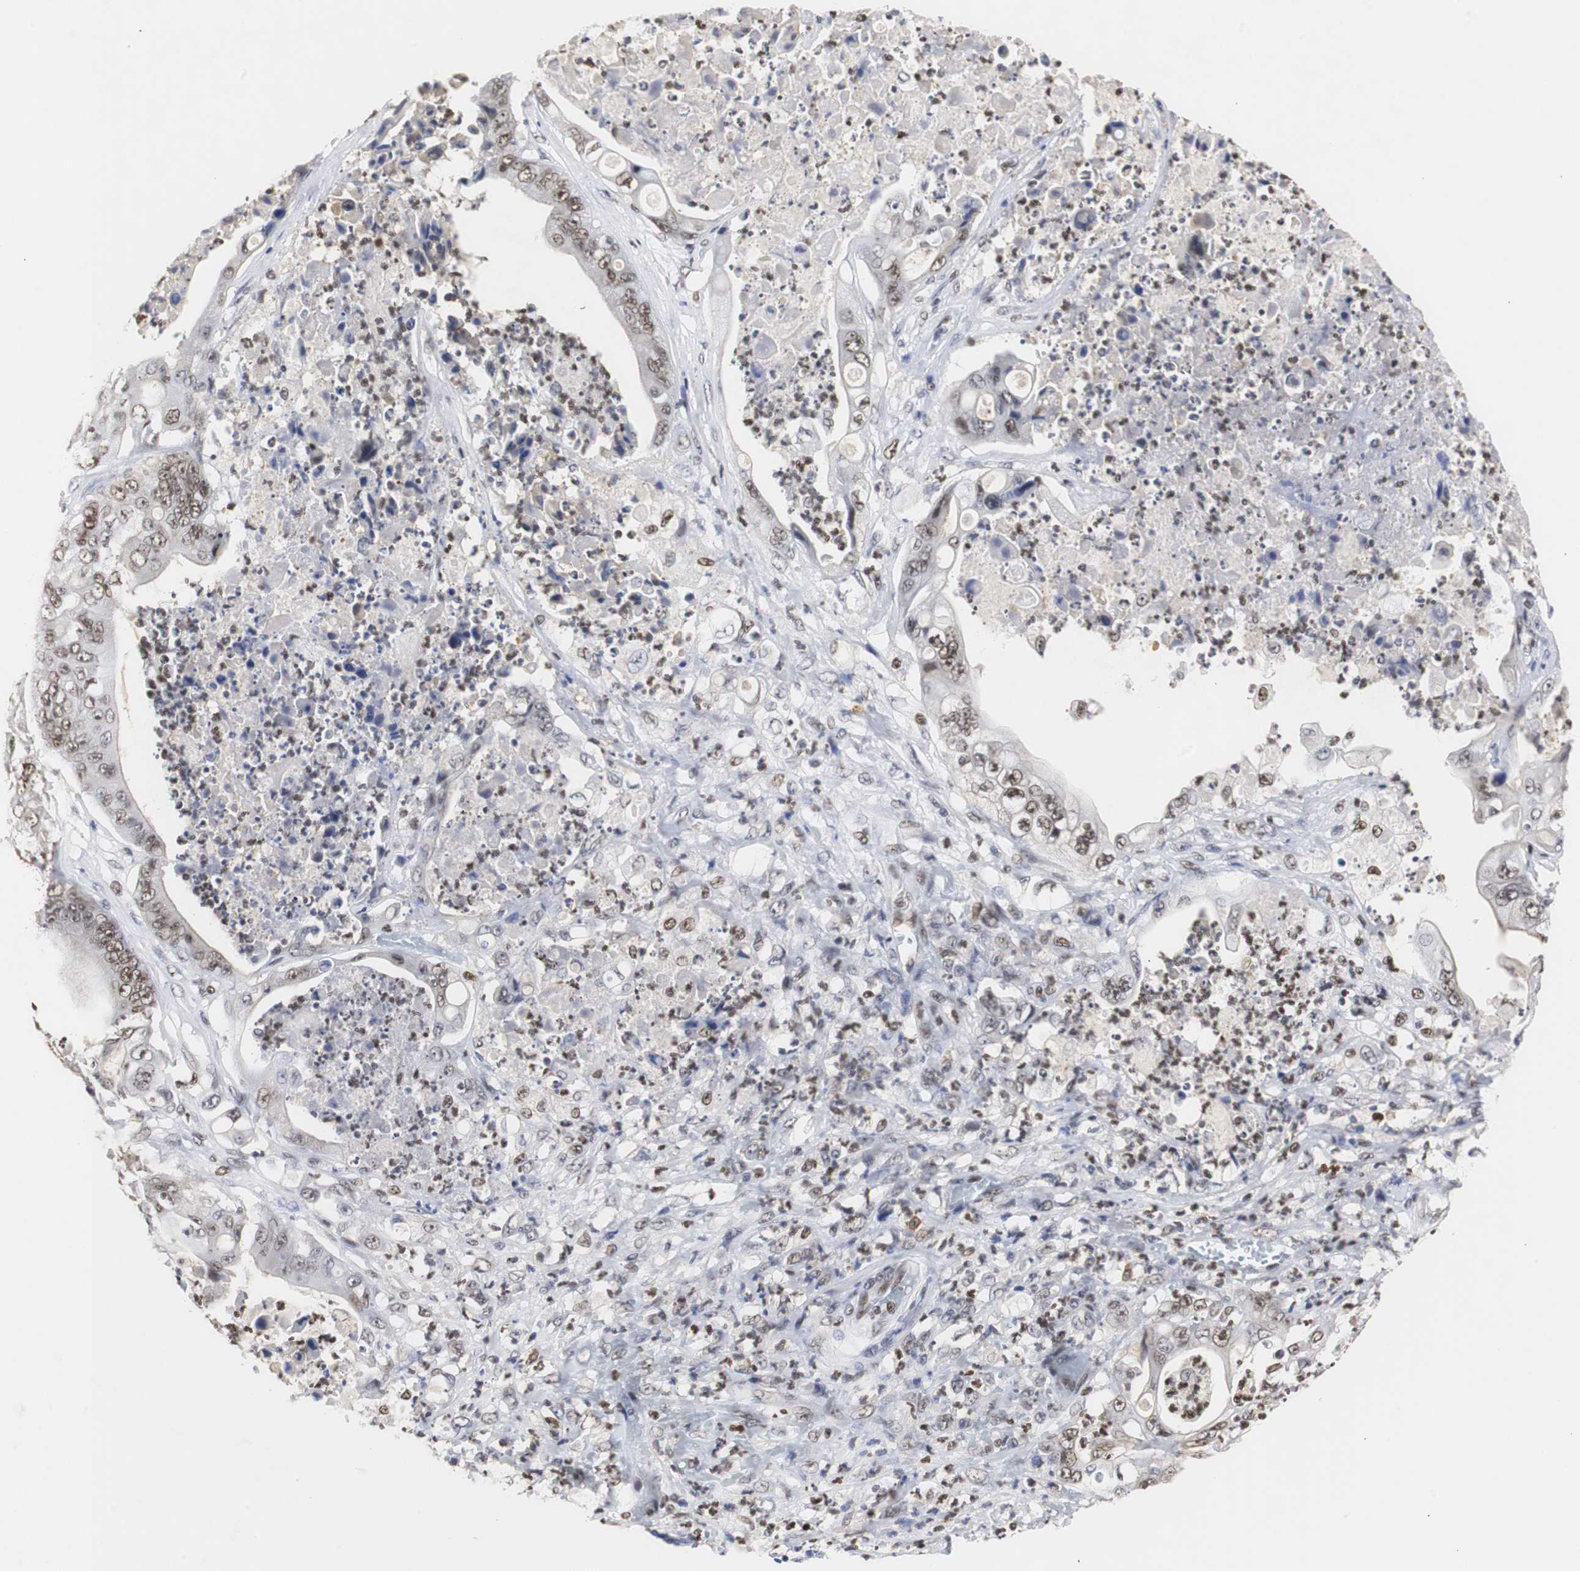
{"staining": {"intensity": "moderate", "quantity": ">75%", "location": "nuclear"}, "tissue": "stomach cancer", "cell_type": "Tumor cells", "image_type": "cancer", "snomed": [{"axis": "morphology", "description": "Adenocarcinoma, NOS"}, {"axis": "topography", "description": "Stomach"}], "caption": "An IHC histopathology image of neoplastic tissue is shown. Protein staining in brown shows moderate nuclear positivity in stomach cancer (adenocarcinoma) within tumor cells. The staining was performed using DAB (3,3'-diaminobenzidine), with brown indicating positive protein expression. Nuclei are stained blue with hematoxylin.", "gene": "ZFC3H1", "patient": {"sex": "female", "age": 73}}